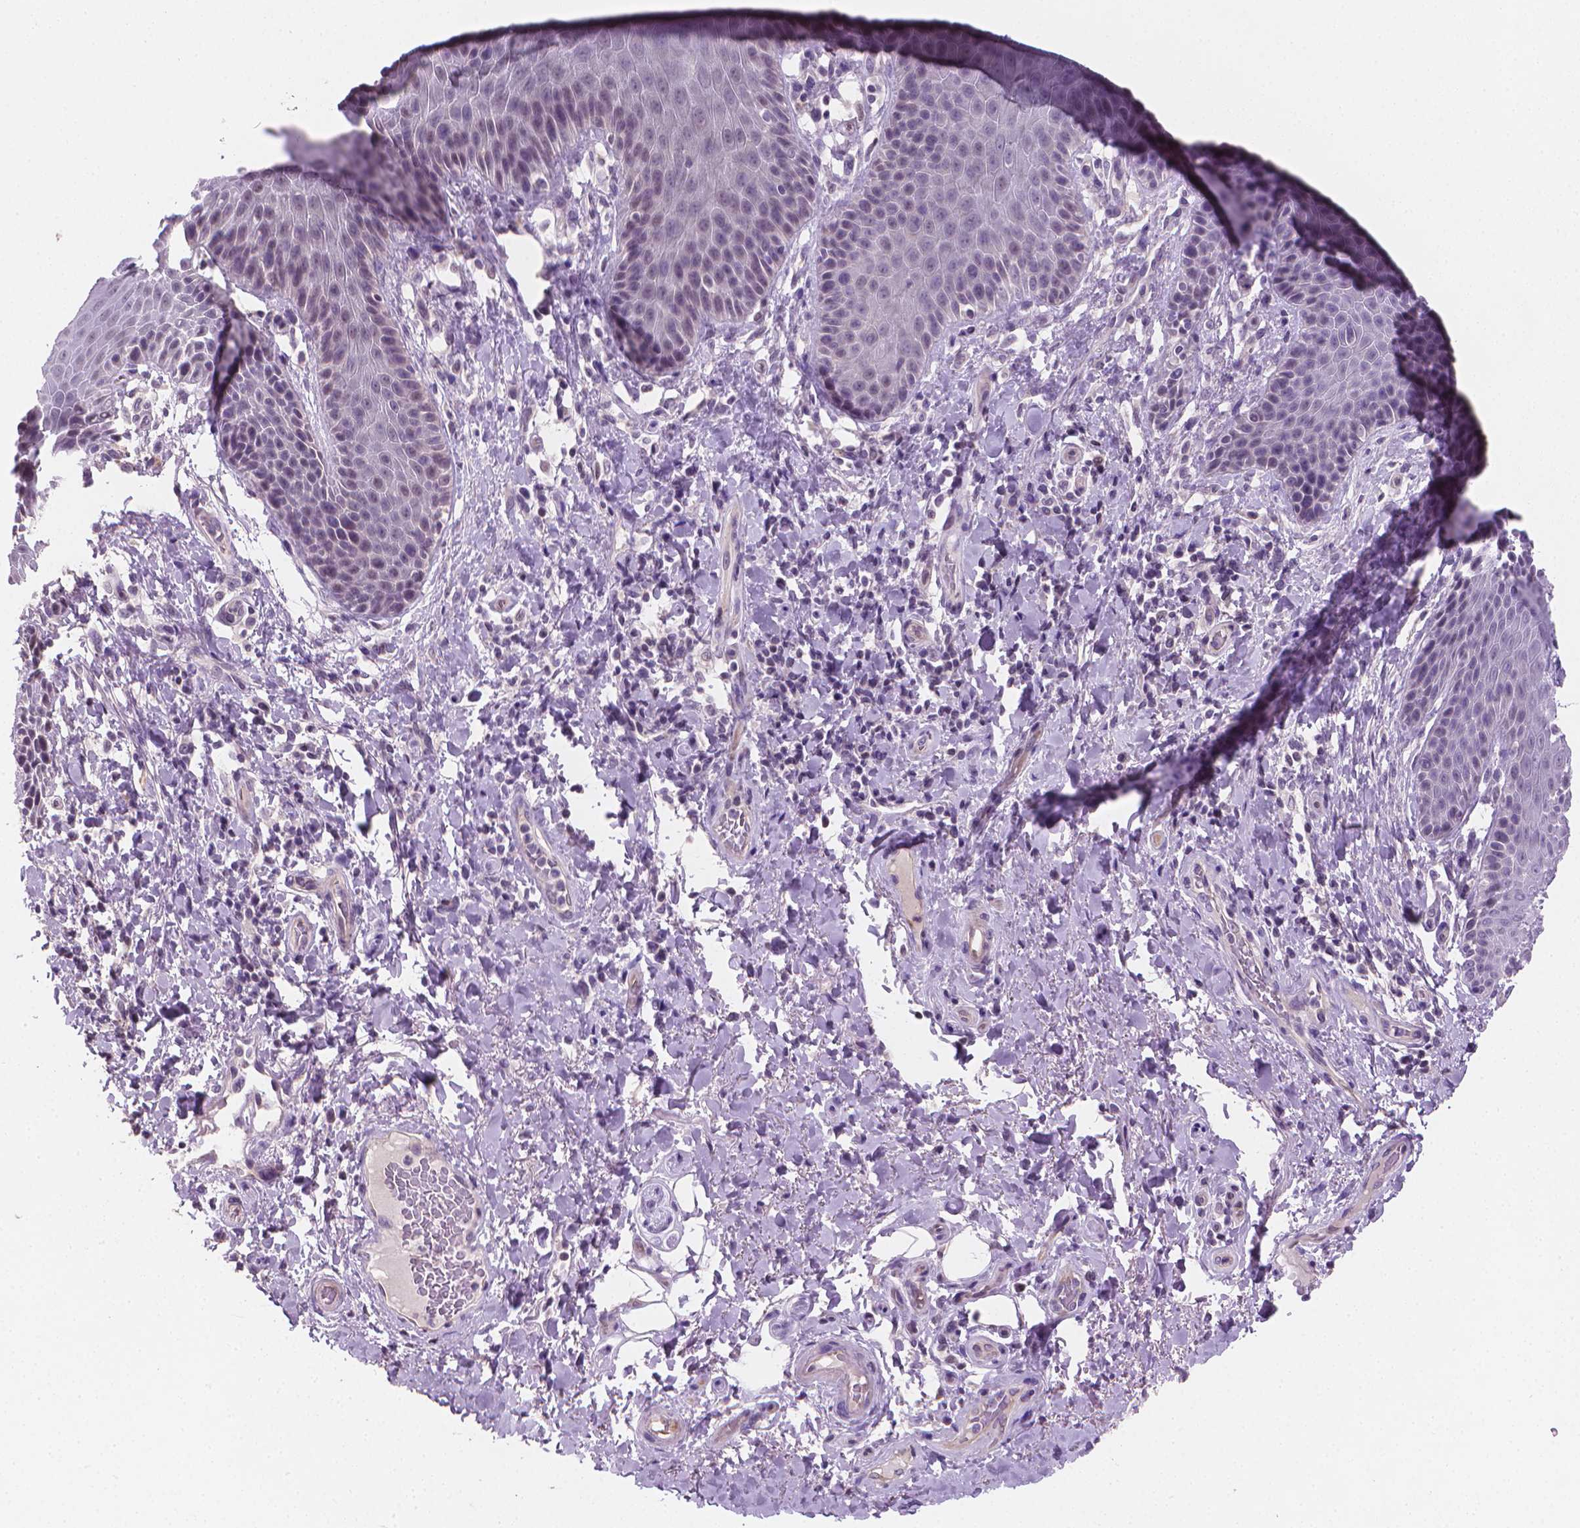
{"staining": {"intensity": "weak", "quantity": "<25%", "location": "cytoplasmic/membranous"}, "tissue": "skin", "cell_type": "Epidermal cells", "image_type": "normal", "snomed": [{"axis": "morphology", "description": "Normal tissue, NOS"}, {"axis": "topography", "description": "Anal"}, {"axis": "topography", "description": "Peripheral nerve tissue"}], "caption": "A photomicrograph of skin stained for a protein demonstrates no brown staining in epidermal cells.", "gene": "CLXN", "patient": {"sex": "male", "age": 51}}